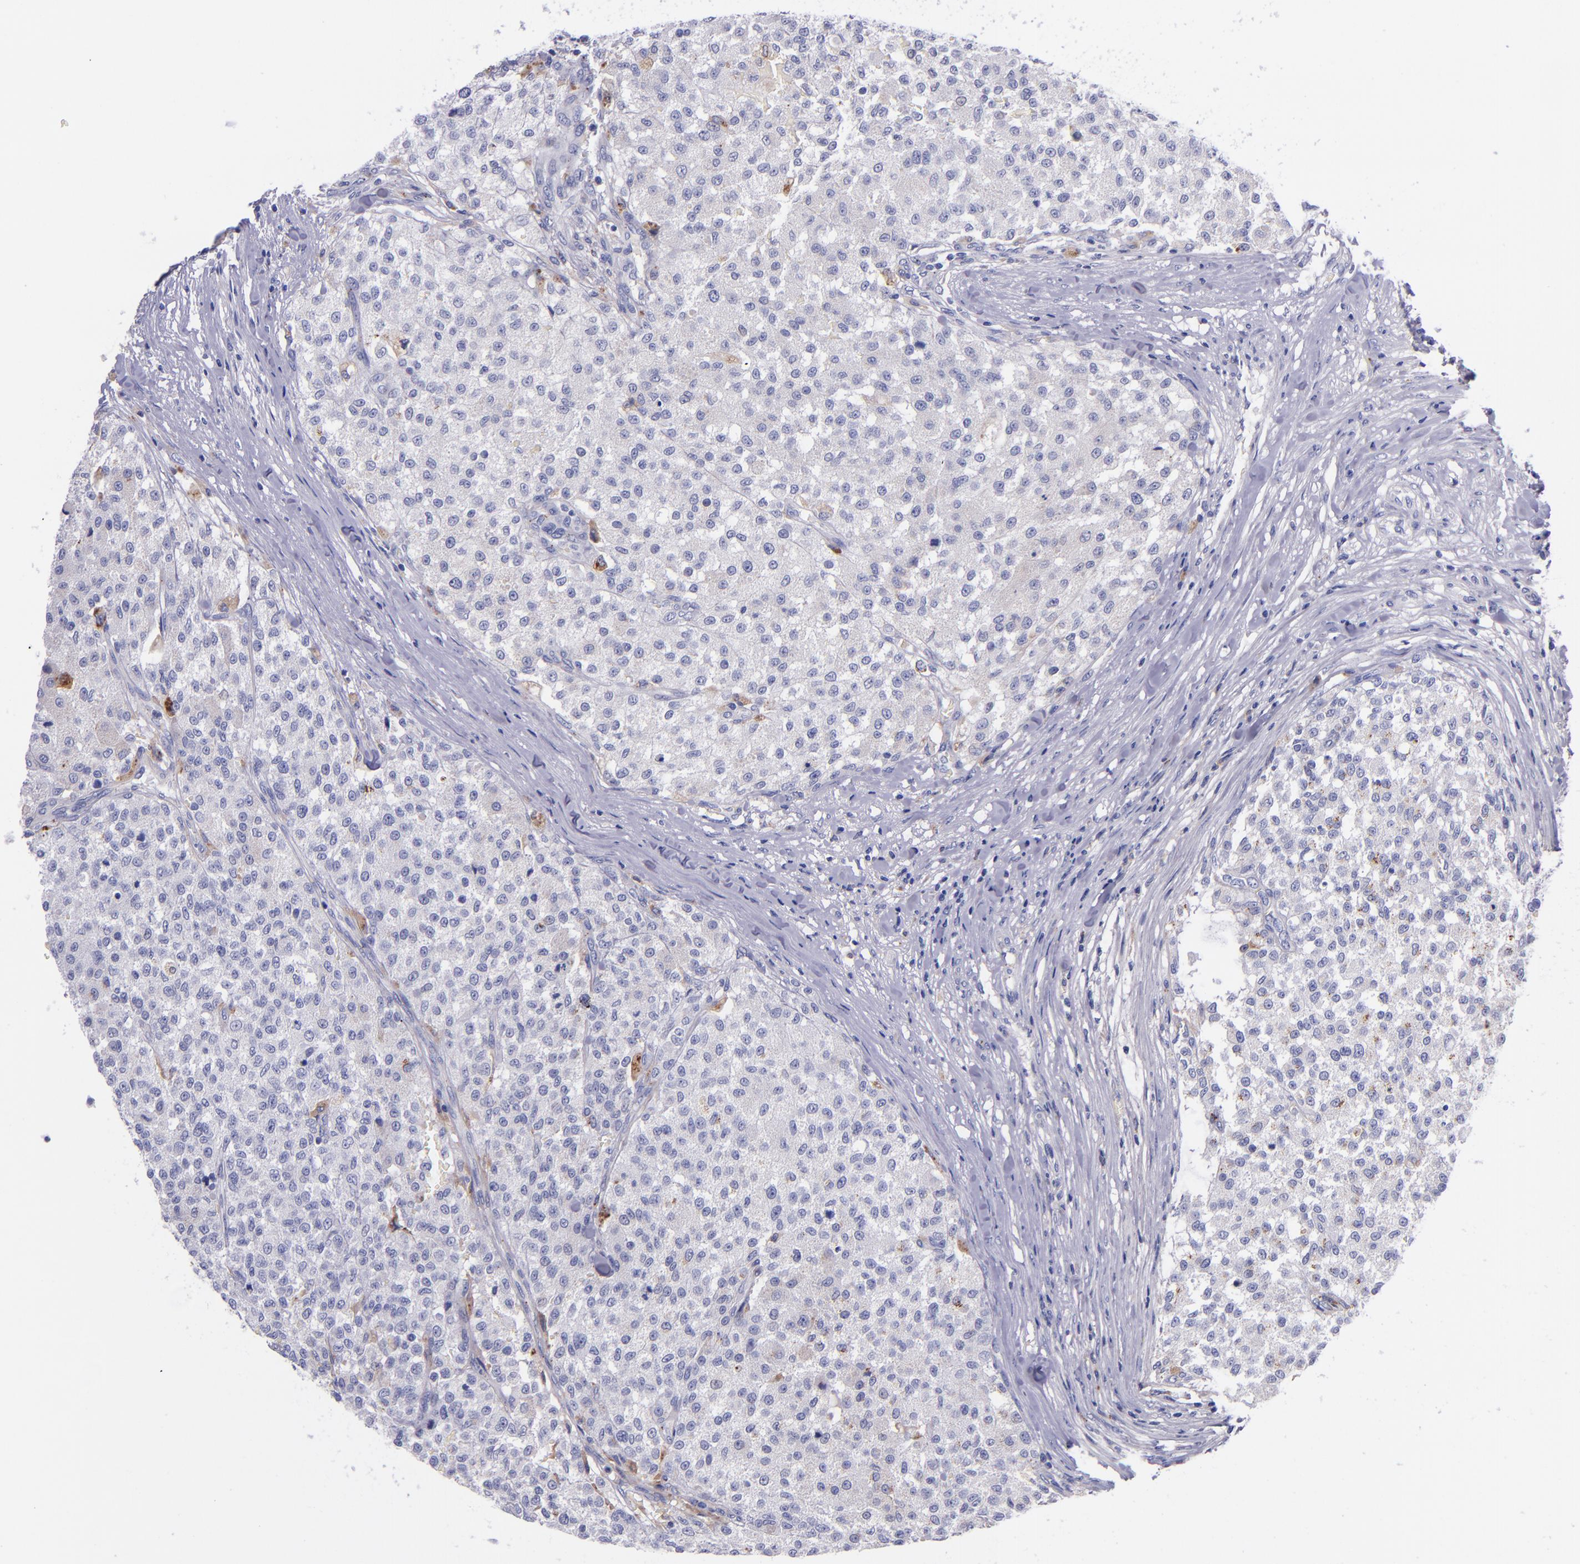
{"staining": {"intensity": "negative", "quantity": "none", "location": "none"}, "tissue": "testis cancer", "cell_type": "Tumor cells", "image_type": "cancer", "snomed": [{"axis": "morphology", "description": "Seminoma, NOS"}, {"axis": "topography", "description": "Testis"}], "caption": "Tumor cells are negative for brown protein staining in seminoma (testis).", "gene": "IVL", "patient": {"sex": "male", "age": 59}}